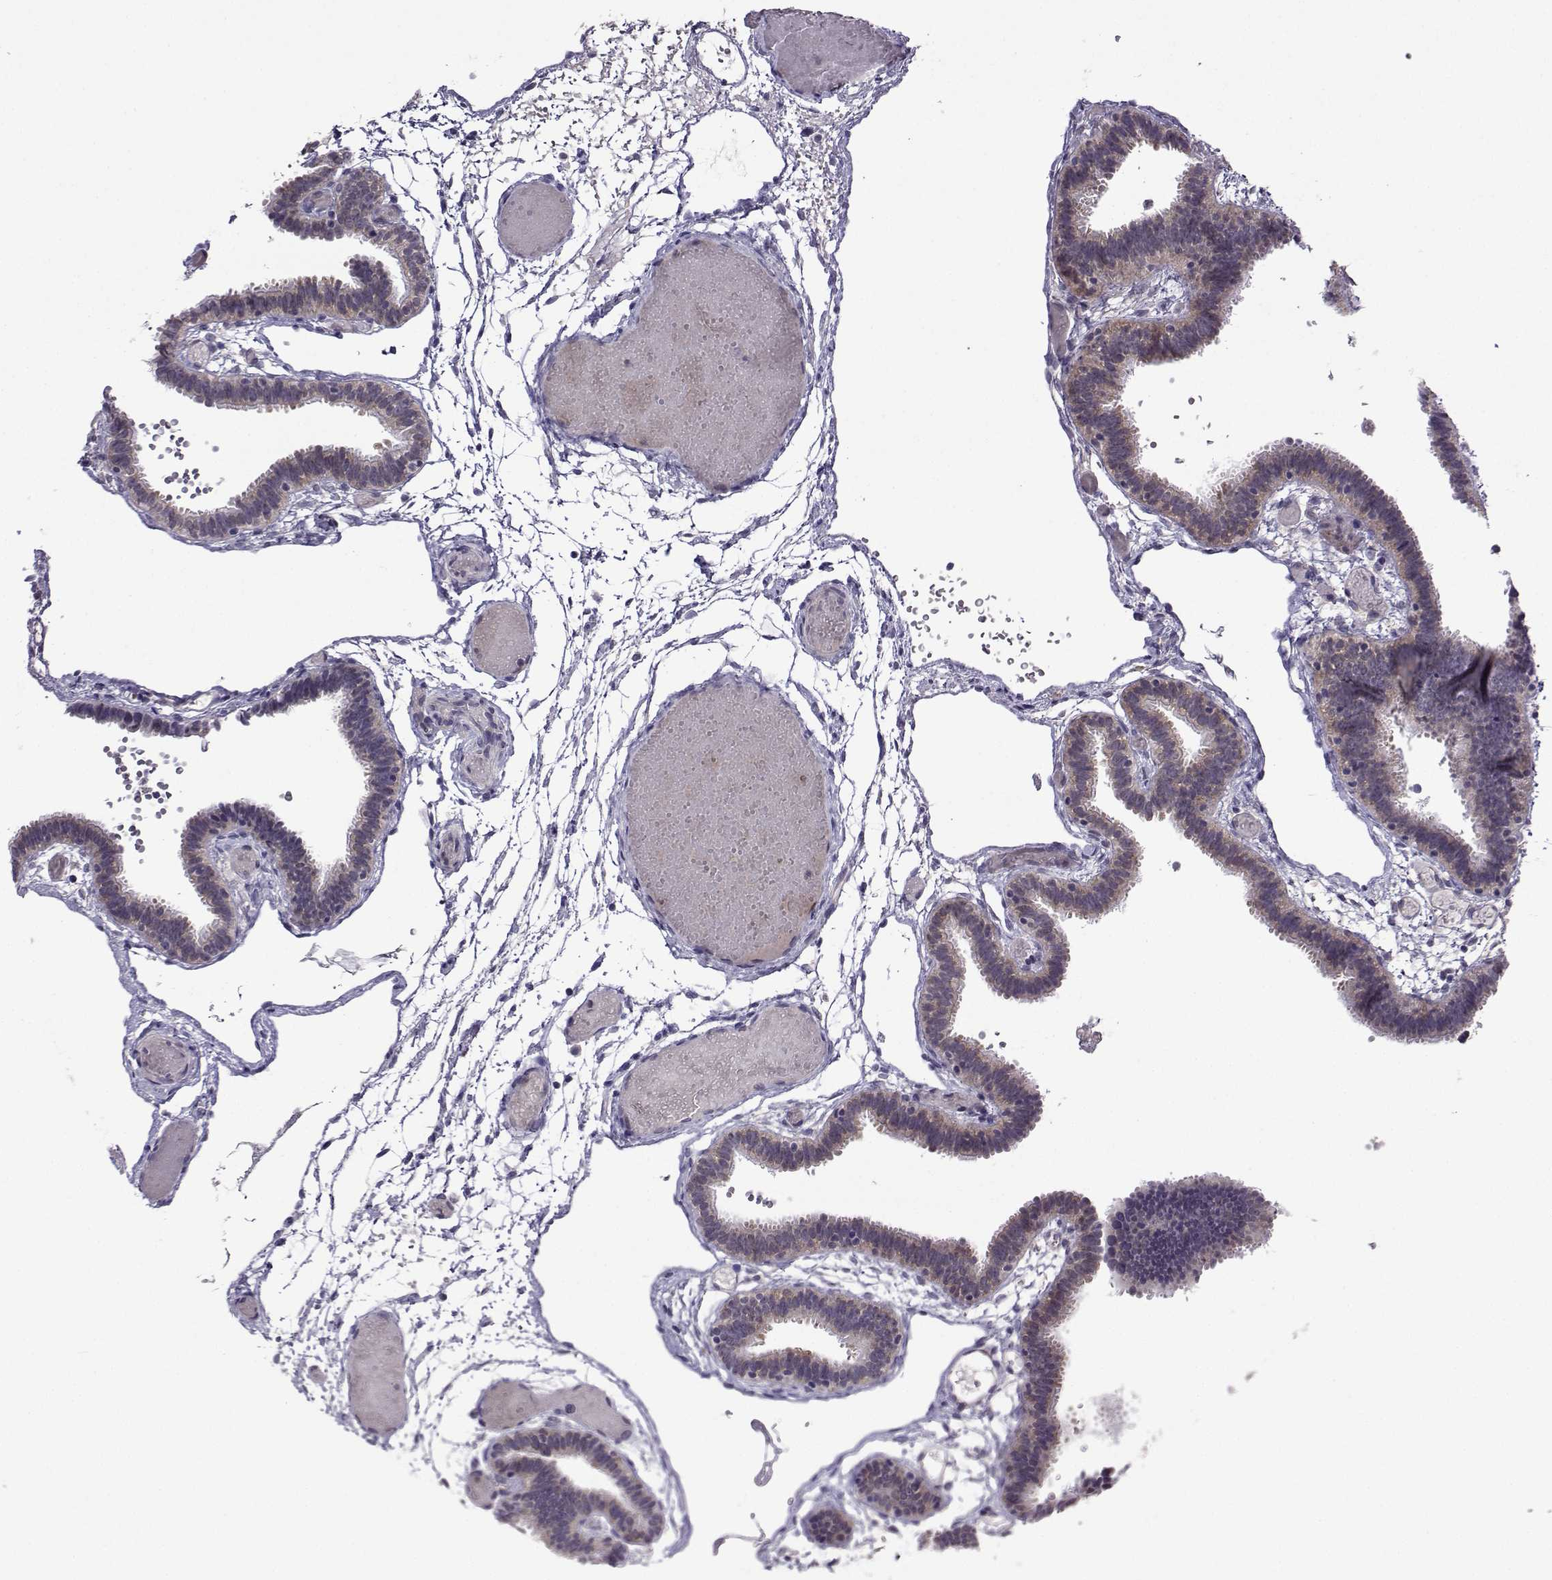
{"staining": {"intensity": "weak", "quantity": "25%-75%", "location": "cytoplasmic/membranous"}, "tissue": "fallopian tube", "cell_type": "Glandular cells", "image_type": "normal", "snomed": [{"axis": "morphology", "description": "Normal tissue, NOS"}, {"axis": "topography", "description": "Fallopian tube"}], "caption": "Unremarkable fallopian tube reveals weak cytoplasmic/membranous positivity in about 25%-75% of glandular cells, visualized by immunohistochemistry.", "gene": "DDX20", "patient": {"sex": "female", "age": 37}}